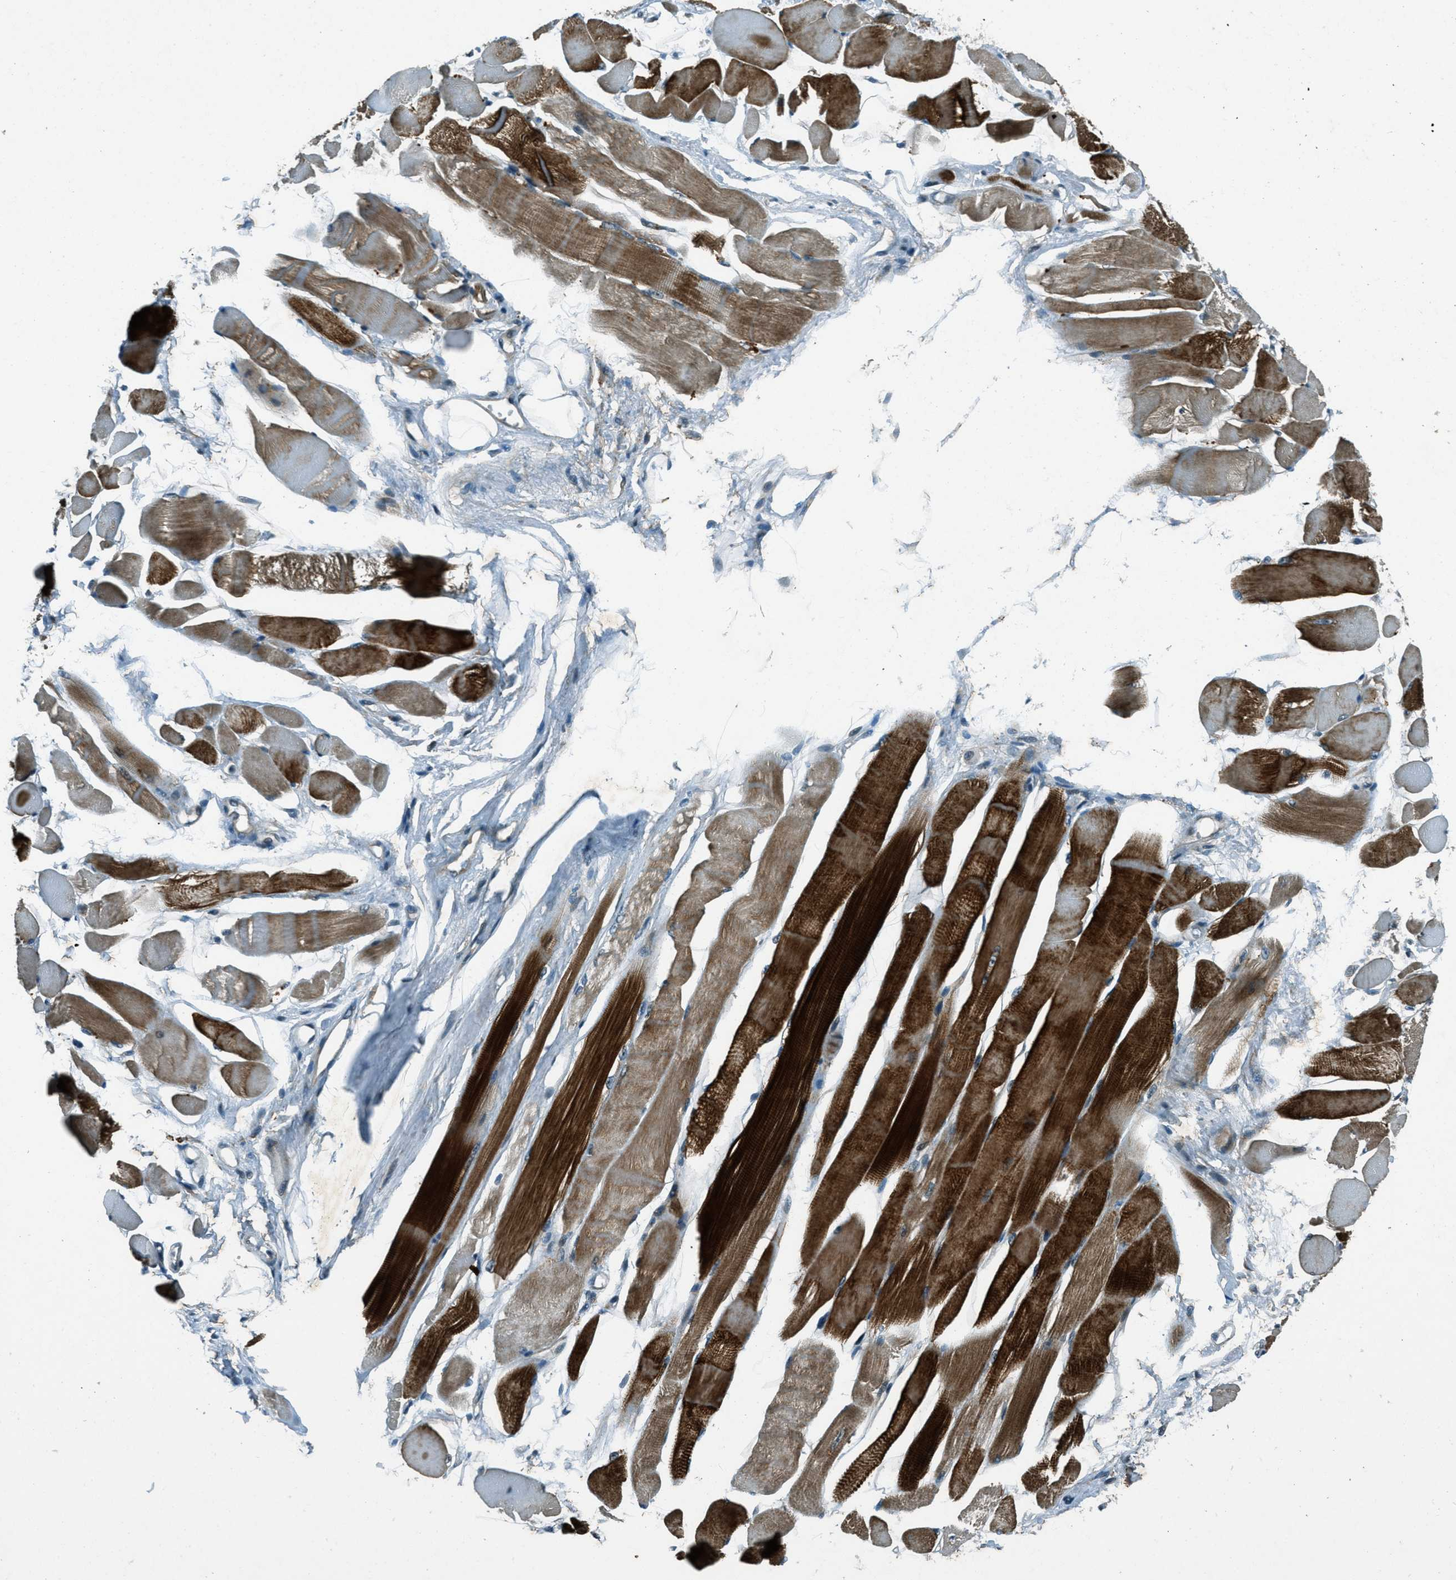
{"staining": {"intensity": "strong", "quantity": ">75%", "location": "cytoplasmic/membranous"}, "tissue": "skeletal muscle", "cell_type": "Myocytes", "image_type": "normal", "snomed": [{"axis": "morphology", "description": "Normal tissue, NOS"}, {"axis": "topography", "description": "Skeletal muscle"}, {"axis": "topography", "description": "Peripheral nerve tissue"}], "caption": "A high amount of strong cytoplasmic/membranous staining is present in approximately >75% of myocytes in benign skeletal muscle. The protein is stained brown, and the nuclei are stained in blue (DAB (3,3'-diaminobenzidine) IHC with brightfield microscopy, high magnification).", "gene": "STK11", "patient": {"sex": "female", "age": 84}}